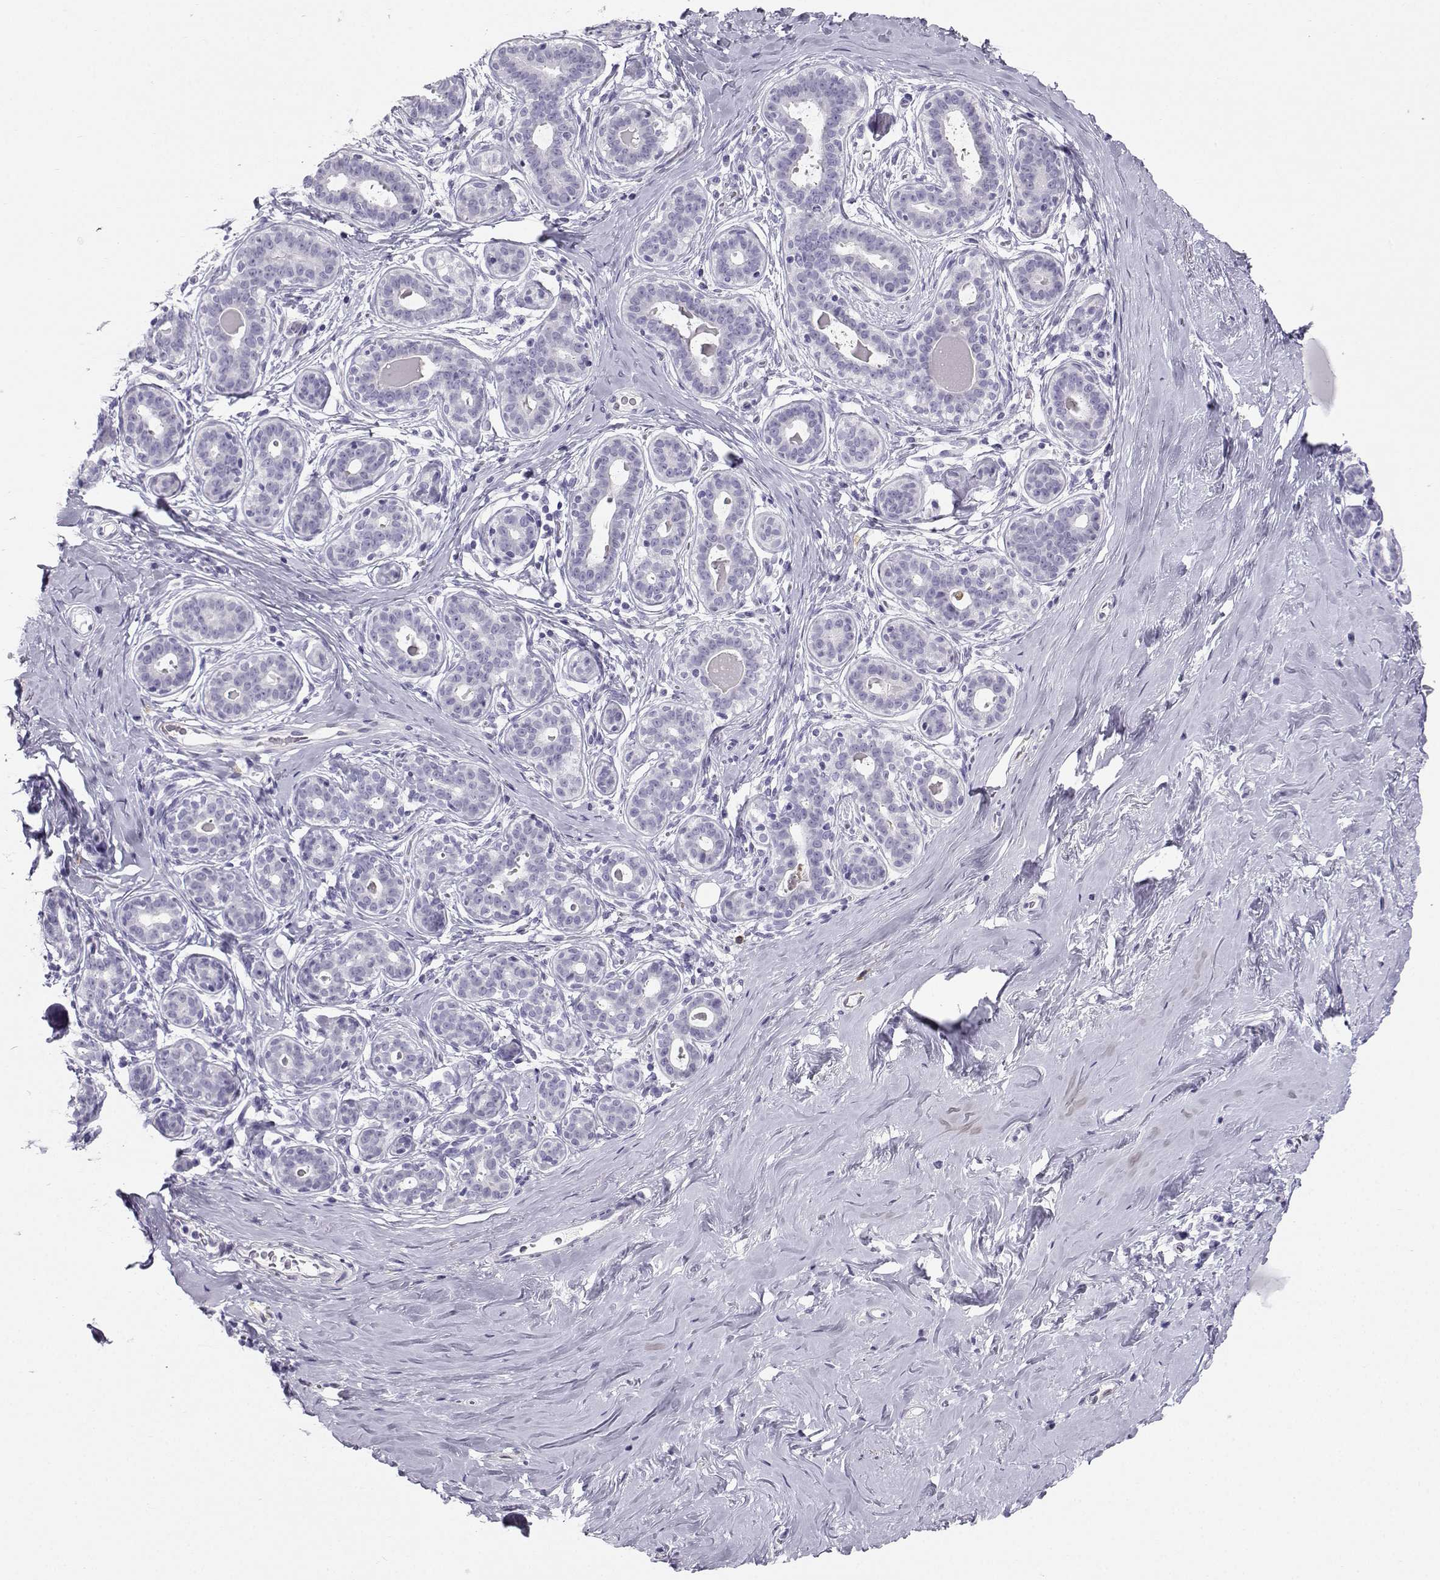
{"staining": {"intensity": "negative", "quantity": "none", "location": "none"}, "tissue": "breast", "cell_type": "Adipocytes", "image_type": "normal", "snomed": [{"axis": "morphology", "description": "Normal tissue, NOS"}, {"axis": "topography", "description": "Skin"}, {"axis": "topography", "description": "Breast"}], "caption": "Immunohistochemistry histopathology image of benign breast stained for a protein (brown), which demonstrates no expression in adipocytes.", "gene": "IQCD", "patient": {"sex": "female", "age": 43}}